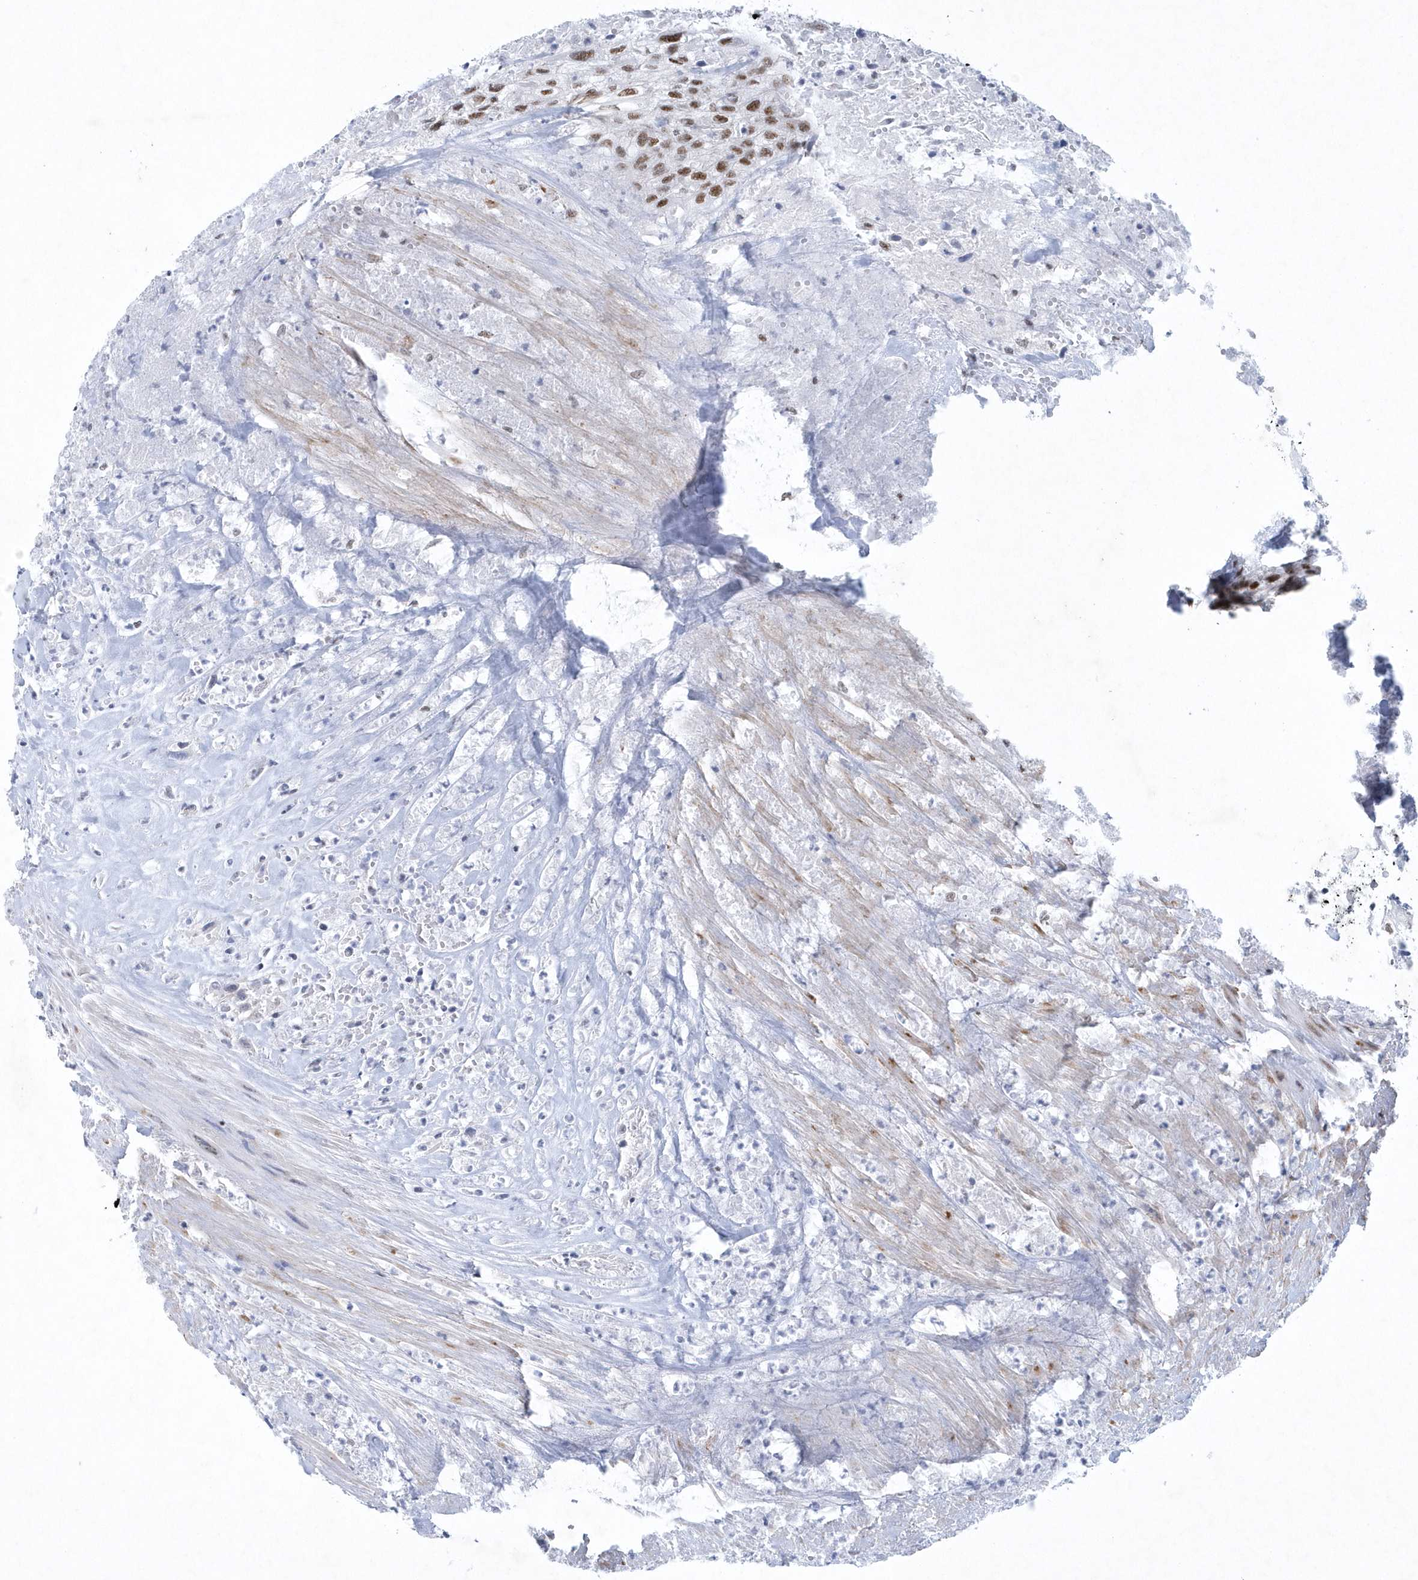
{"staining": {"intensity": "moderate", "quantity": ">75%", "location": "nuclear"}, "tissue": "urothelial cancer", "cell_type": "Tumor cells", "image_type": "cancer", "snomed": [{"axis": "morphology", "description": "Urothelial carcinoma, High grade"}, {"axis": "topography", "description": "Urinary bladder"}], "caption": "About >75% of tumor cells in human urothelial carcinoma (high-grade) exhibit moderate nuclear protein expression as visualized by brown immunohistochemical staining.", "gene": "DCLRE1A", "patient": {"sex": "male", "age": 35}}